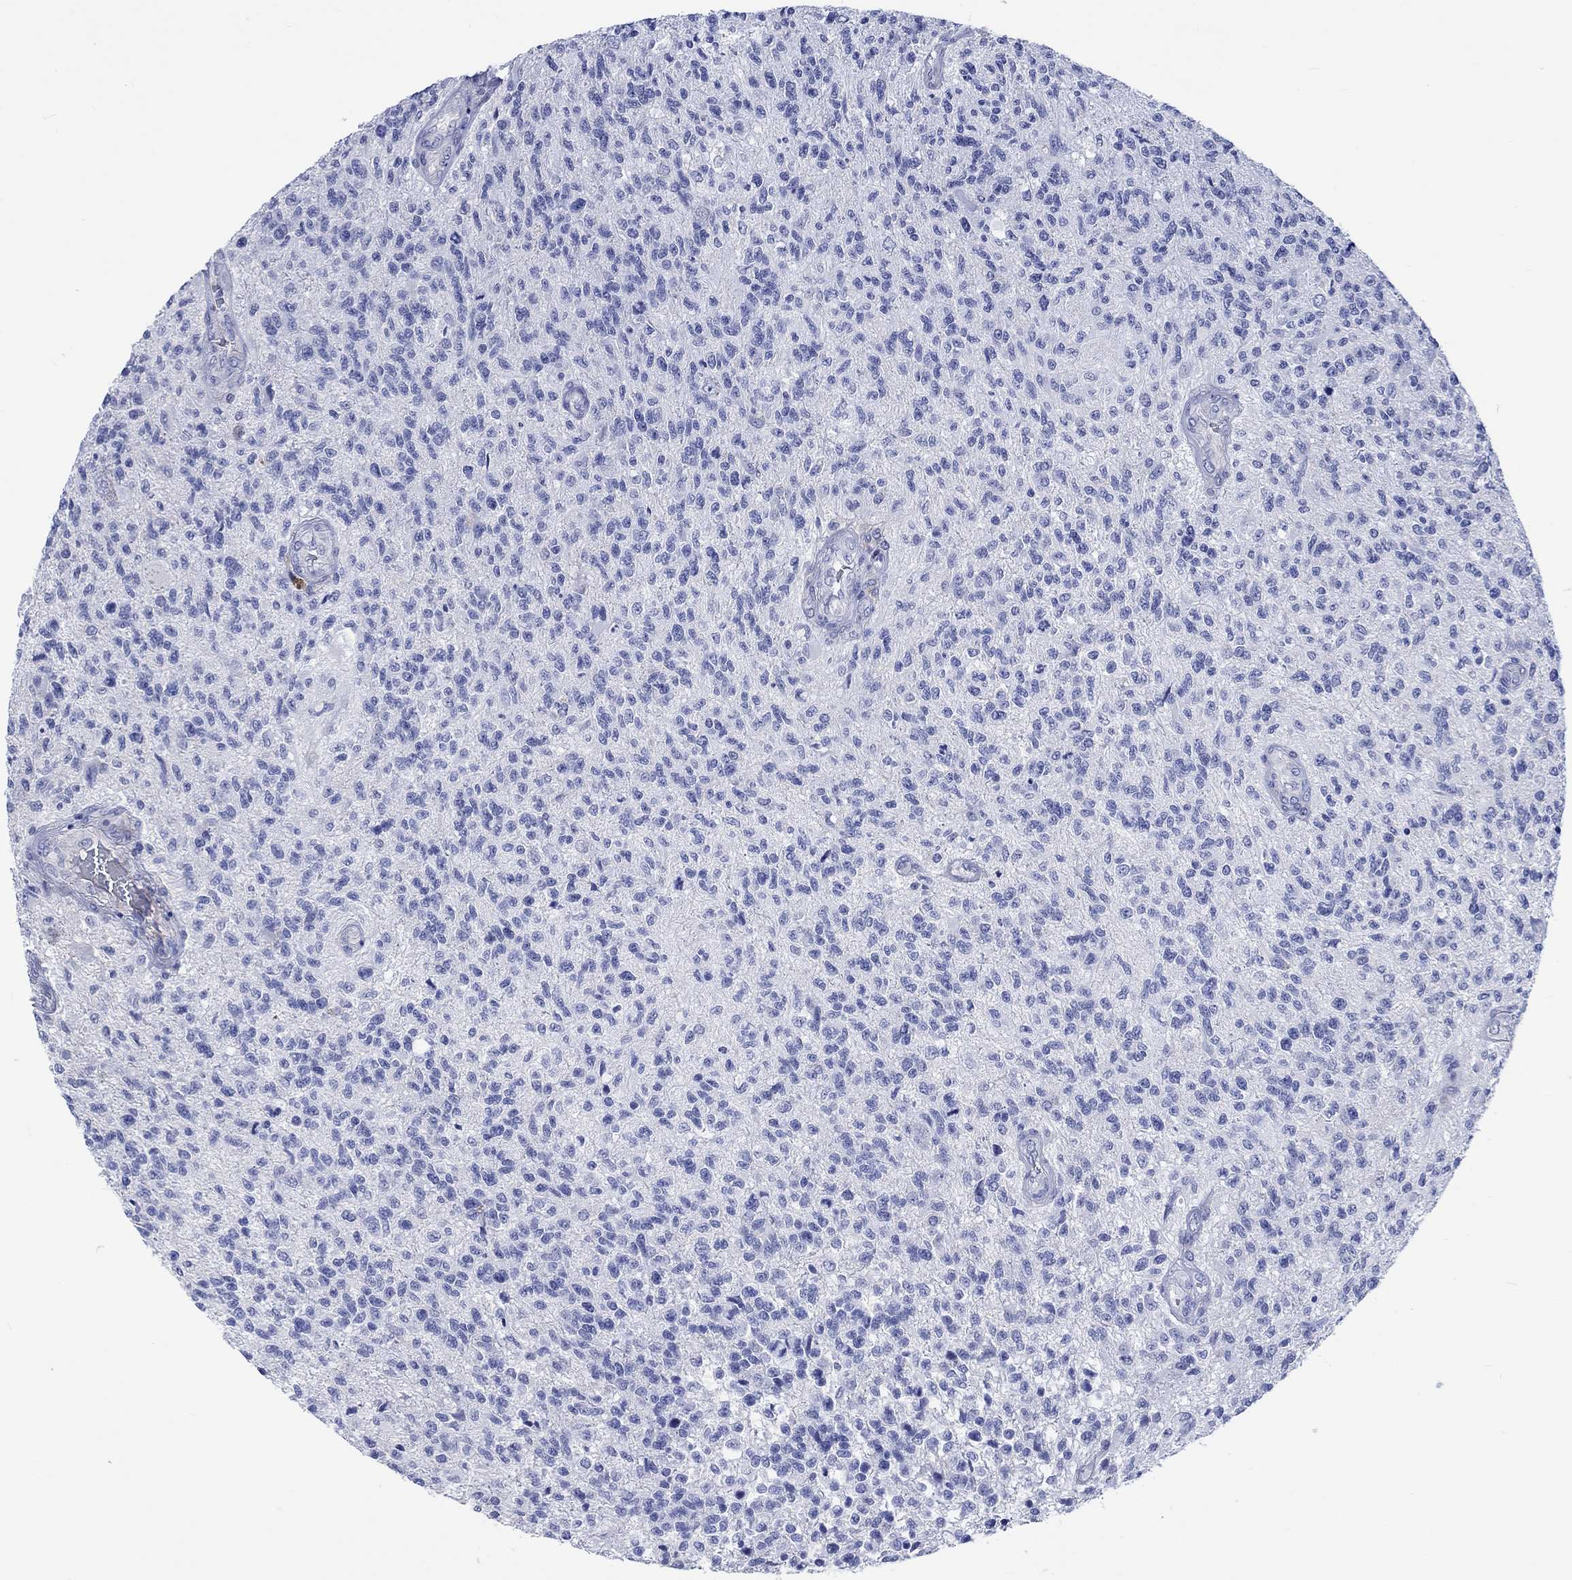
{"staining": {"intensity": "negative", "quantity": "none", "location": "none"}, "tissue": "glioma", "cell_type": "Tumor cells", "image_type": "cancer", "snomed": [{"axis": "morphology", "description": "Glioma, malignant, High grade"}, {"axis": "topography", "description": "Brain"}], "caption": "This is an IHC micrograph of malignant glioma (high-grade). There is no positivity in tumor cells.", "gene": "CACNG3", "patient": {"sex": "male", "age": 56}}